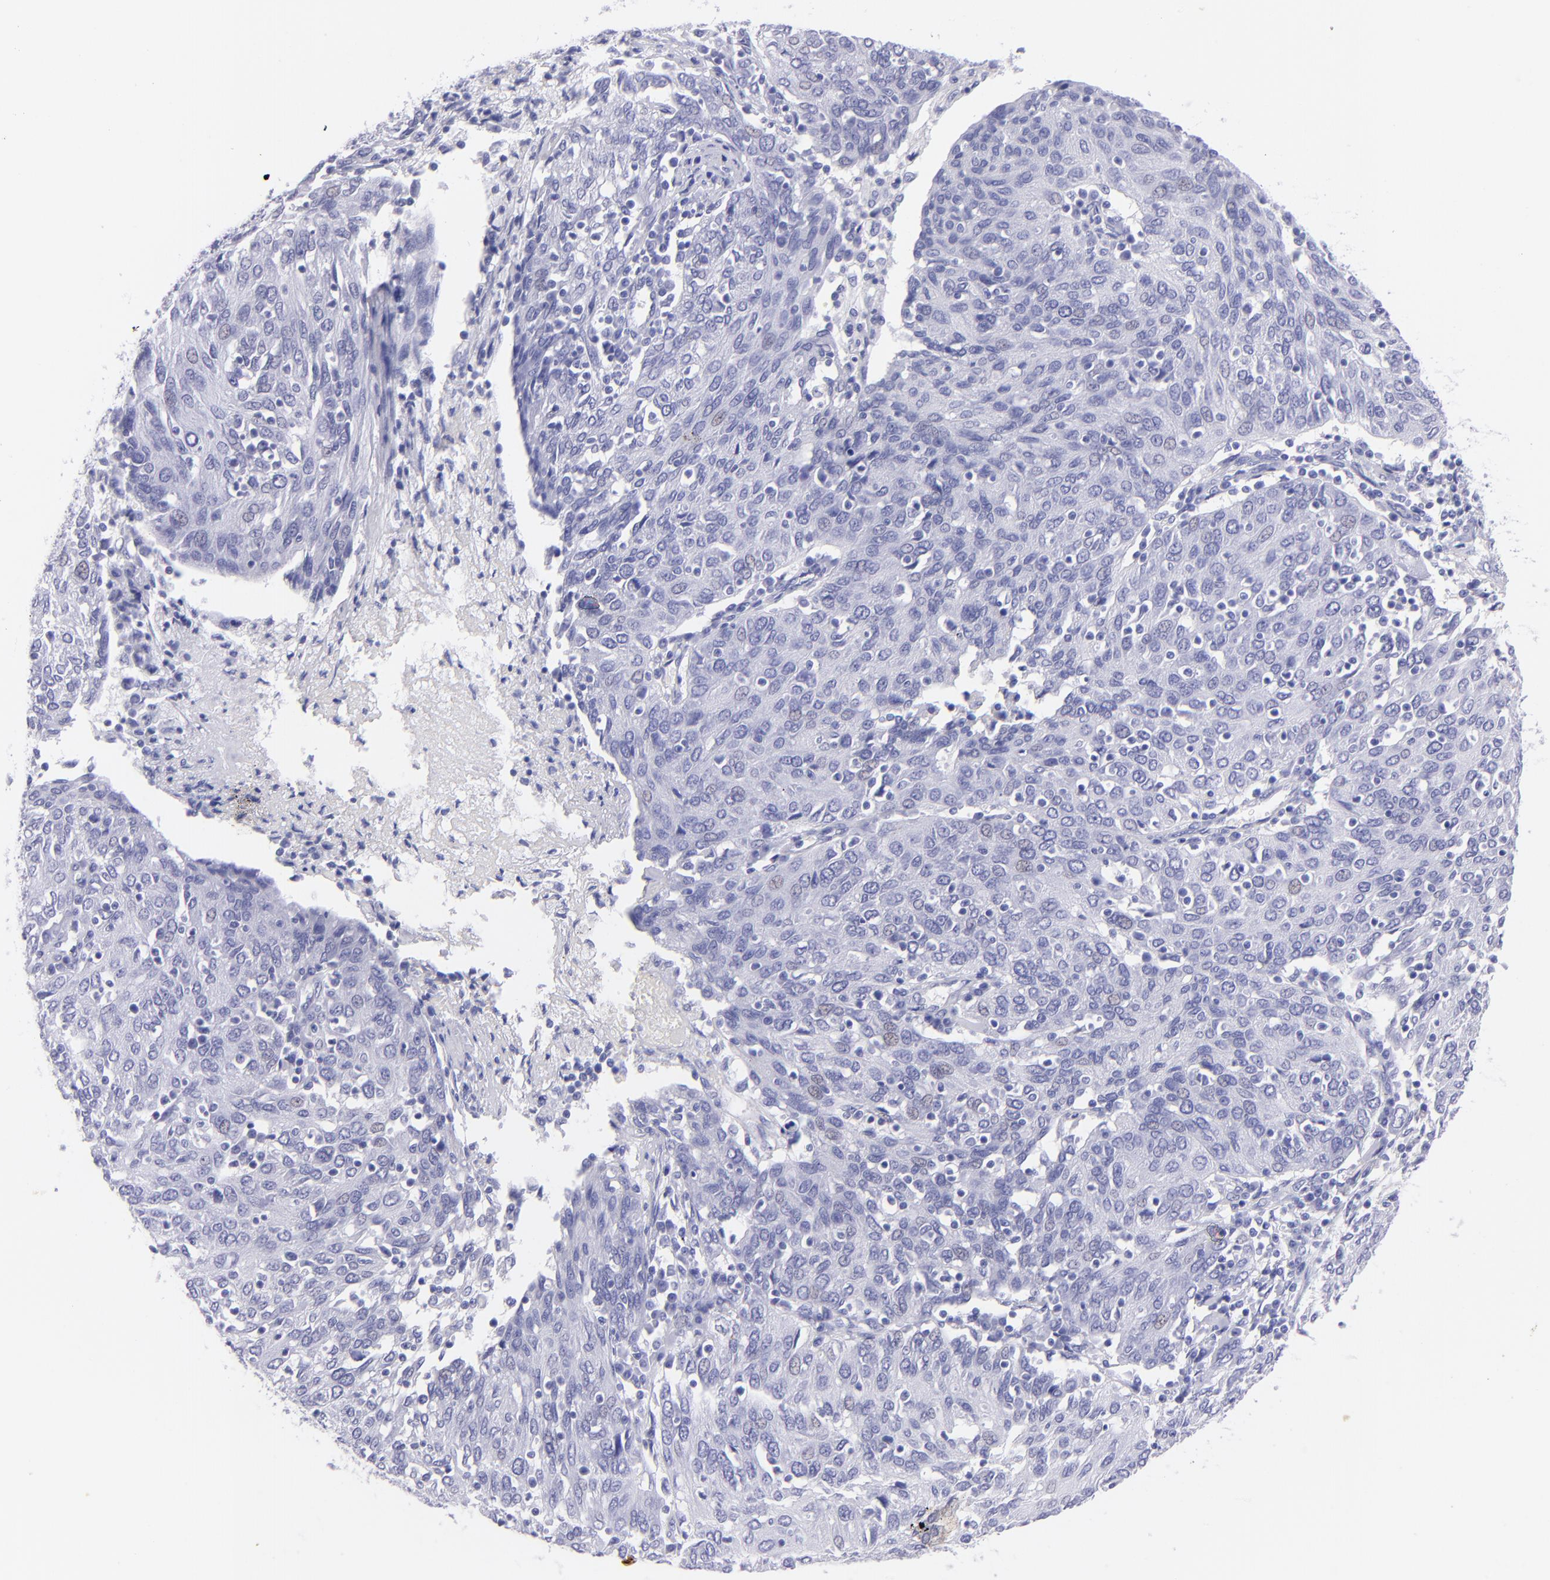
{"staining": {"intensity": "negative", "quantity": "none", "location": "none"}, "tissue": "ovarian cancer", "cell_type": "Tumor cells", "image_type": "cancer", "snomed": [{"axis": "morphology", "description": "Carcinoma, endometroid"}, {"axis": "topography", "description": "Ovary"}], "caption": "An IHC histopathology image of endometroid carcinoma (ovarian) is shown. There is no staining in tumor cells of endometroid carcinoma (ovarian).", "gene": "PIP", "patient": {"sex": "female", "age": 50}}